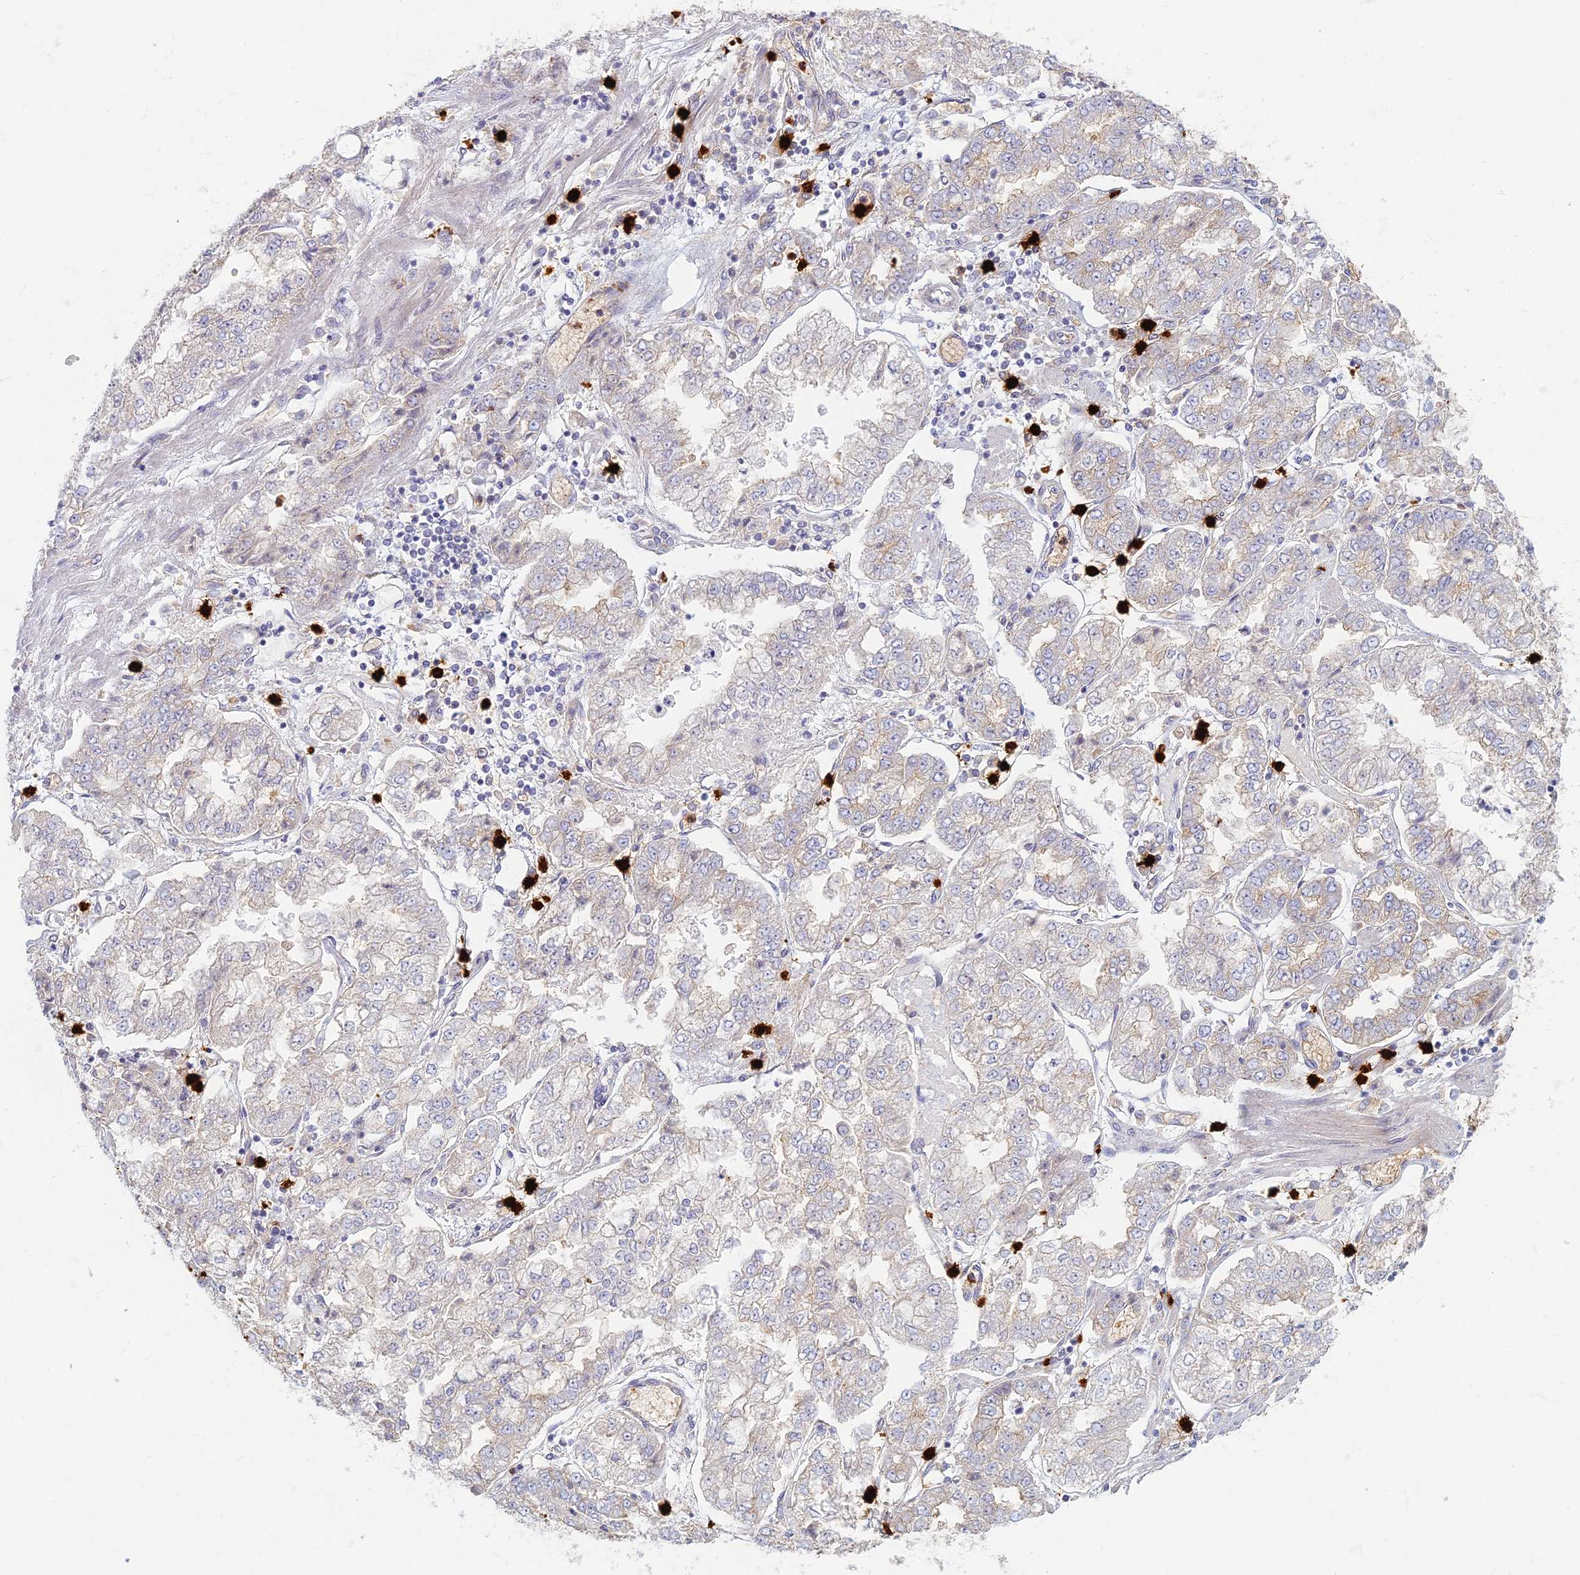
{"staining": {"intensity": "weak", "quantity": "<25%", "location": "cytoplasmic/membranous"}, "tissue": "stomach cancer", "cell_type": "Tumor cells", "image_type": "cancer", "snomed": [{"axis": "morphology", "description": "Adenocarcinoma, NOS"}, {"axis": "topography", "description": "Stomach"}], "caption": "This is an immunohistochemistry photomicrograph of human stomach adenocarcinoma. There is no expression in tumor cells.", "gene": "PROX2", "patient": {"sex": "male", "age": 76}}